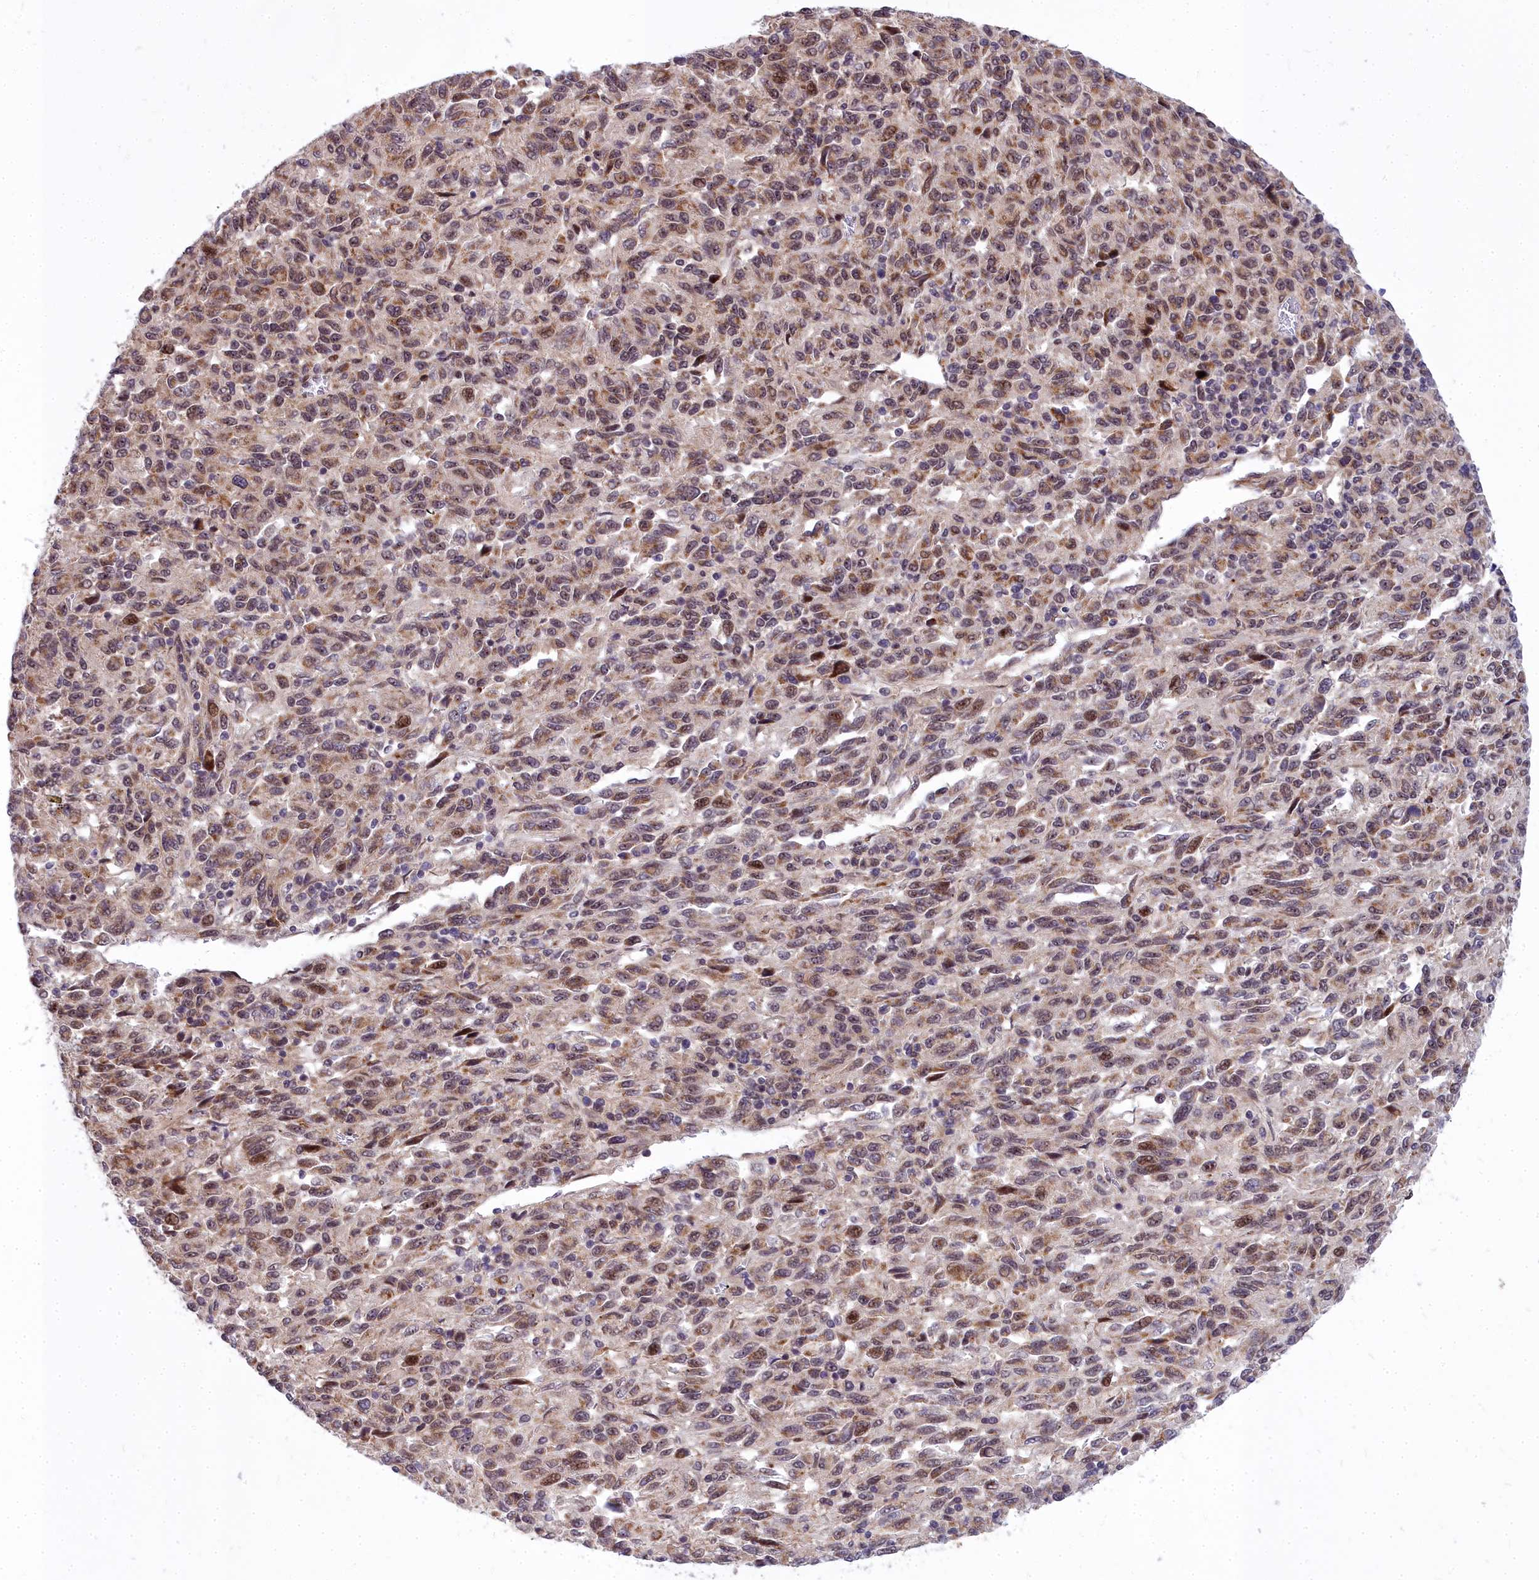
{"staining": {"intensity": "moderate", "quantity": "<25%", "location": "nuclear"}, "tissue": "melanoma", "cell_type": "Tumor cells", "image_type": "cancer", "snomed": [{"axis": "morphology", "description": "Malignant melanoma, Metastatic site"}, {"axis": "topography", "description": "Lung"}], "caption": "Protein staining of melanoma tissue shows moderate nuclear staining in approximately <25% of tumor cells.", "gene": "ABCB8", "patient": {"sex": "male", "age": 64}}